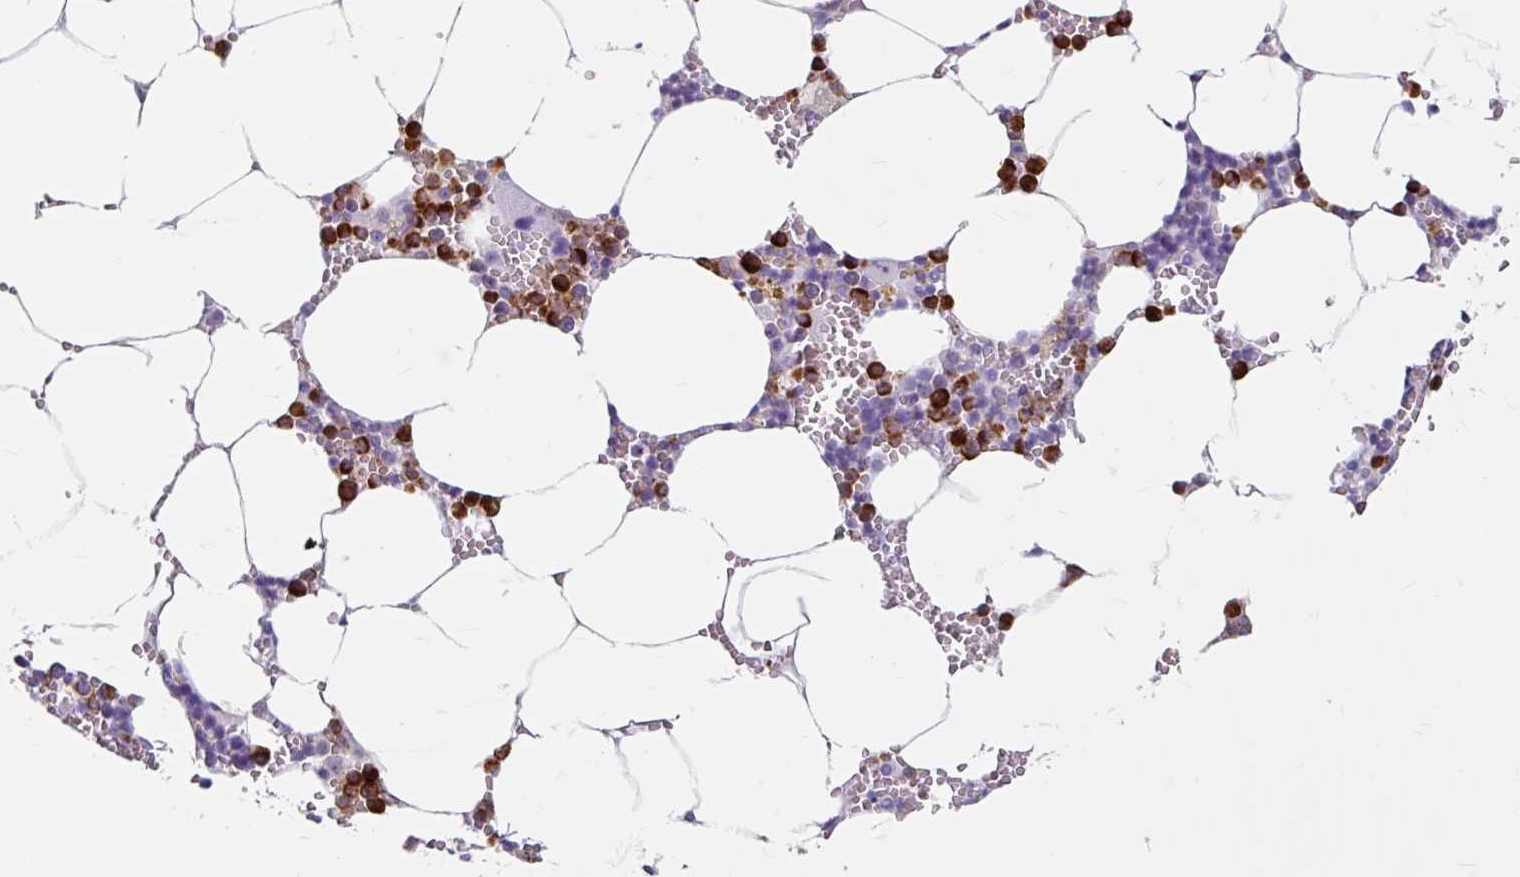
{"staining": {"intensity": "strong", "quantity": "25%-75%", "location": "cytoplasmic/membranous"}, "tissue": "bone marrow", "cell_type": "Hematopoietic cells", "image_type": "normal", "snomed": [{"axis": "morphology", "description": "Normal tissue, NOS"}, {"axis": "topography", "description": "Bone marrow"}], "caption": "Brown immunohistochemical staining in benign bone marrow shows strong cytoplasmic/membranous positivity in about 25%-75% of hematopoietic cells. The protein of interest is shown in brown color, while the nuclei are stained blue.", "gene": "ANKRD1", "patient": {"sex": "male", "age": 70}}